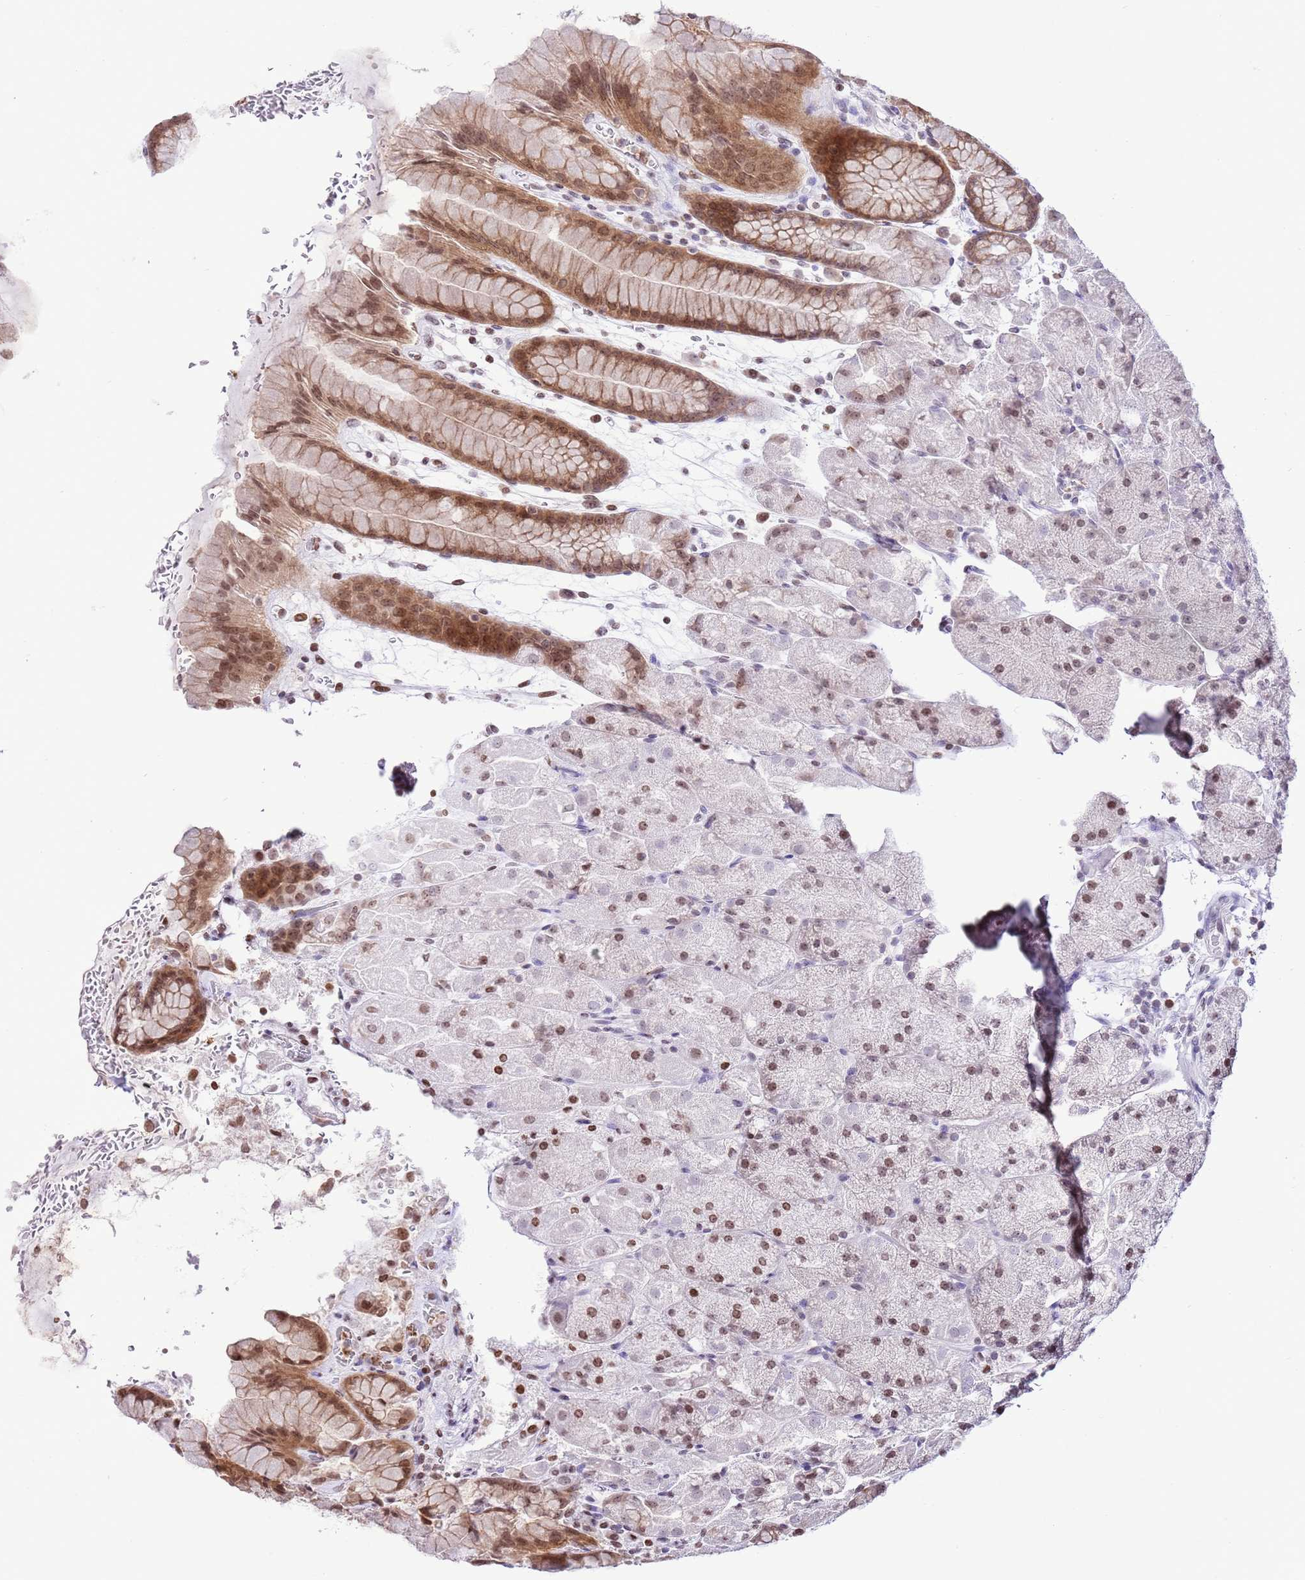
{"staining": {"intensity": "moderate", "quantity": "25%-75%", "location": "cytoplasmic/membranous,nuclear"}, "tissue": "stomach", "cell_type": "Glandular cells", "image_type": "normal", "snomed": [{"axis": "morphology", "description": "Normal tissue, NOS"}, {"axis": "topography", "description": "Stomach, upper"}, {"axis": "topography", "description": "Stomach, lower"}], "caption": "Immunohistochemical staining of benign human stomach displays medium levels of moderate cytoplasmic/membranous,nuclear positivity in about 25%-75% of glandular cells.", "gene": "PRR15", "patient": {"sex": "male", "age": 67}}